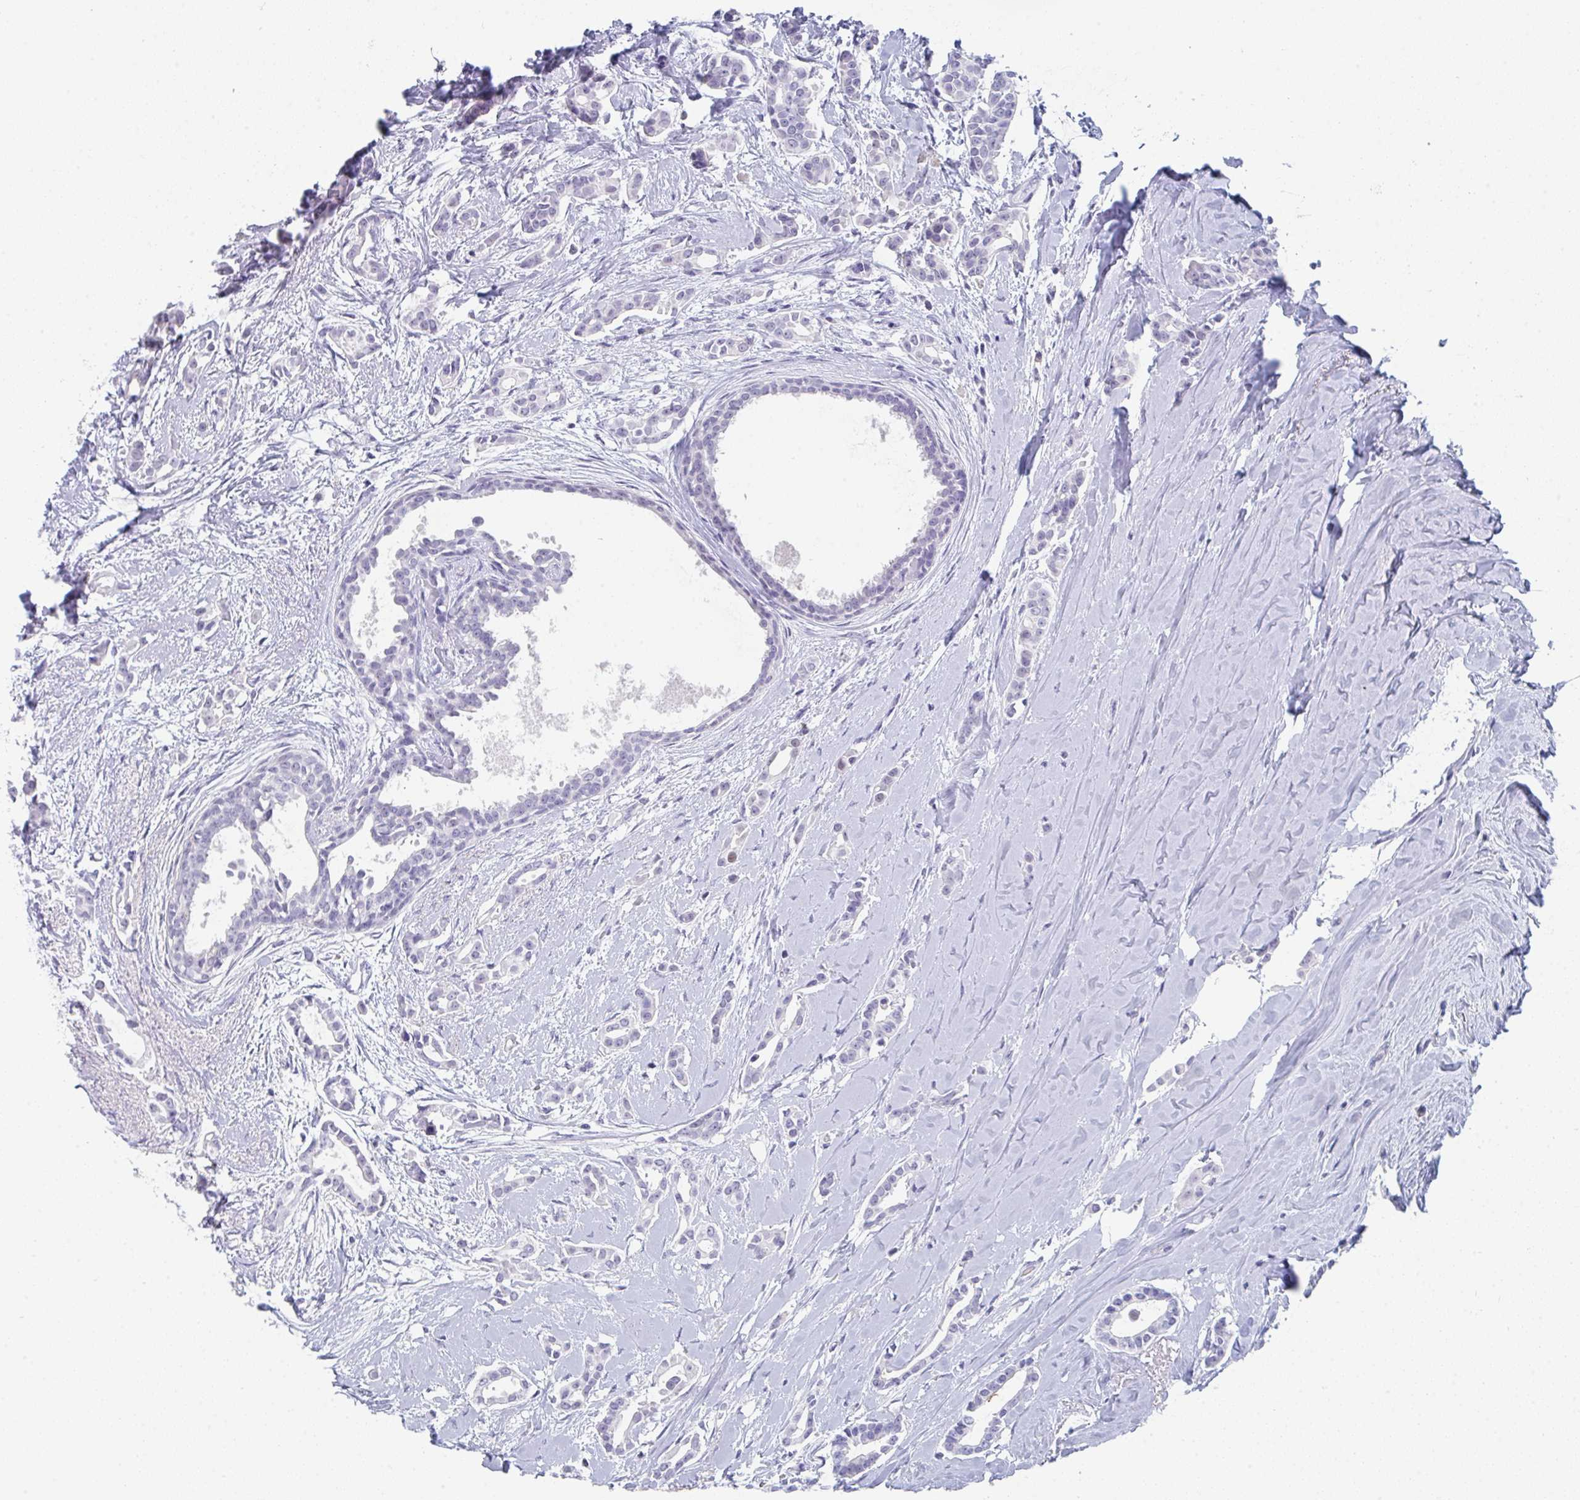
{"staining": {"intensity": "negative", "quantity": "none", "location": "none"}, "tissue": "breast cancer", "cell_type": "Tumor cells", "image_type": "cancer", "snomed": [{"axis": "morphology", "description": "Duct carcinoma"}, {"axis": "topography", "description": "Breast"}], "caption": "Tumor cells are negative for brown protein staining in invasive ductal carcinoma (breast).", "gene": "RUBCN", "patient": {"sex": "female", "age": 64}}